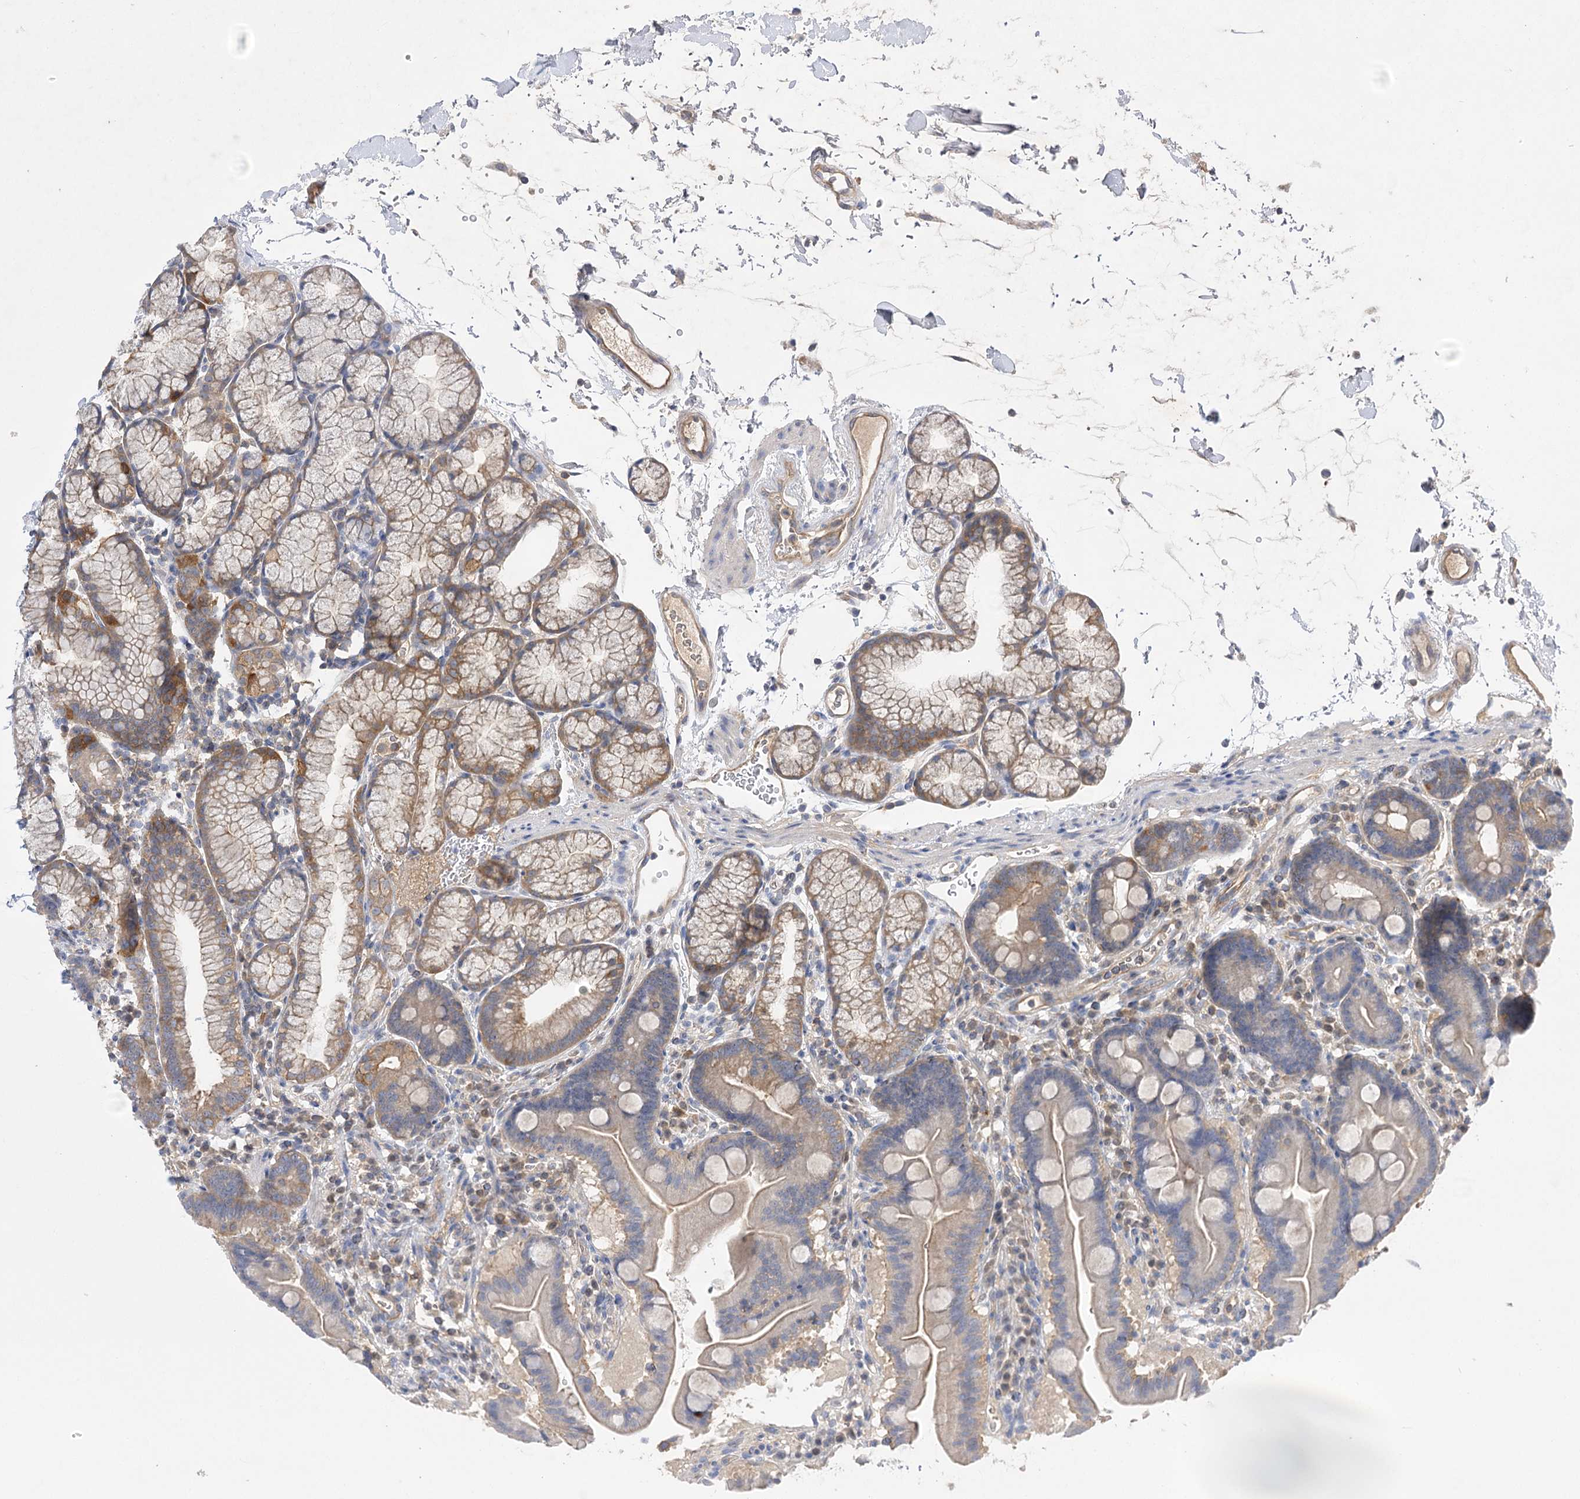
{"staining": {"intensity": "weak", "quantity": "25%-75%", "location": "cytoplasmic/membranous"}, "tissue": "duodenum", "cell_type": "Glandular cells", "image_type": "normal", "snomed": [{"axis": "morphology", "description": "Normal tissue, NOS"}, {"axis": "topography", "description": "Duodenum"}], "caption": "Protein expression analysis of benign human duodenum reveals weak cytoplasmic/membranous positivity in about 25%-75% of glandular cells.", "gene": "BCR", "patient": {"sex": "male", "age": 54}}